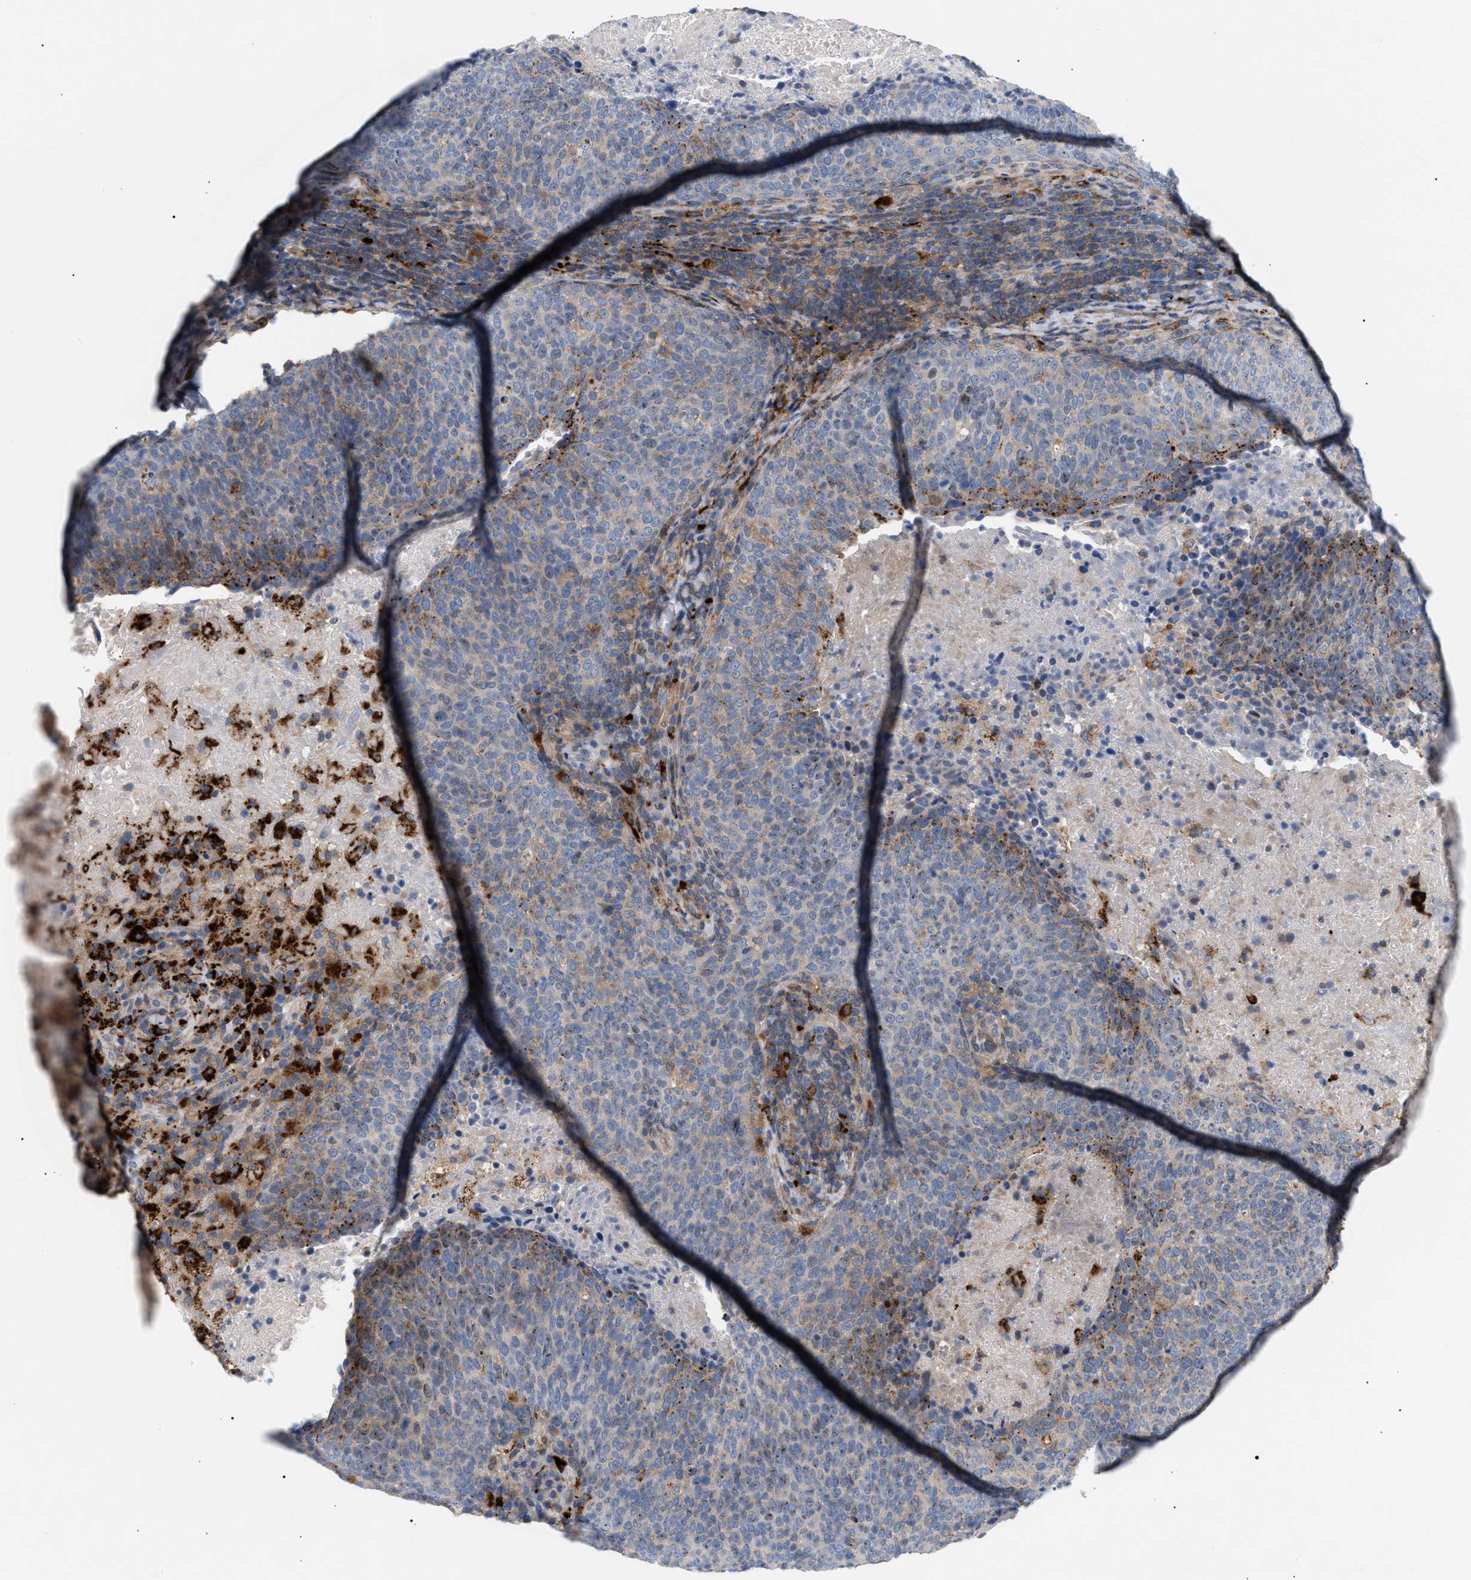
{"staining": {"intensity": "moderate", "quantity": "<25%", "location": "cytoplasmic/membranous"}, "tissue": "head and neck cancer", "cell_type": "Tumor cells", "image_type": "cancer", "snomed": [{"axis": "morphology", "description": "Squamous cell carcinoma, NOS"}, {"axis": "morphology", "description": "Squamous cell carcinoma, metastatic, NOS"}, {"axis": "topography", "description": "Lymph node"}, {"axis": "topography", "description": "Head-Neck"}], "caption": "Tumor cells show low levels of moderate cytoplasmic/membranous expression in approximately <25% of cells in head and neck cancer (metastatic squamous cell carcinoma). Using DAB (brown) and hematoxylin (blue) stains, captured at high magnification using brightfield microscopy.", "gene": "MBTD1", "patient": {"sex": "male", "age": 62}}